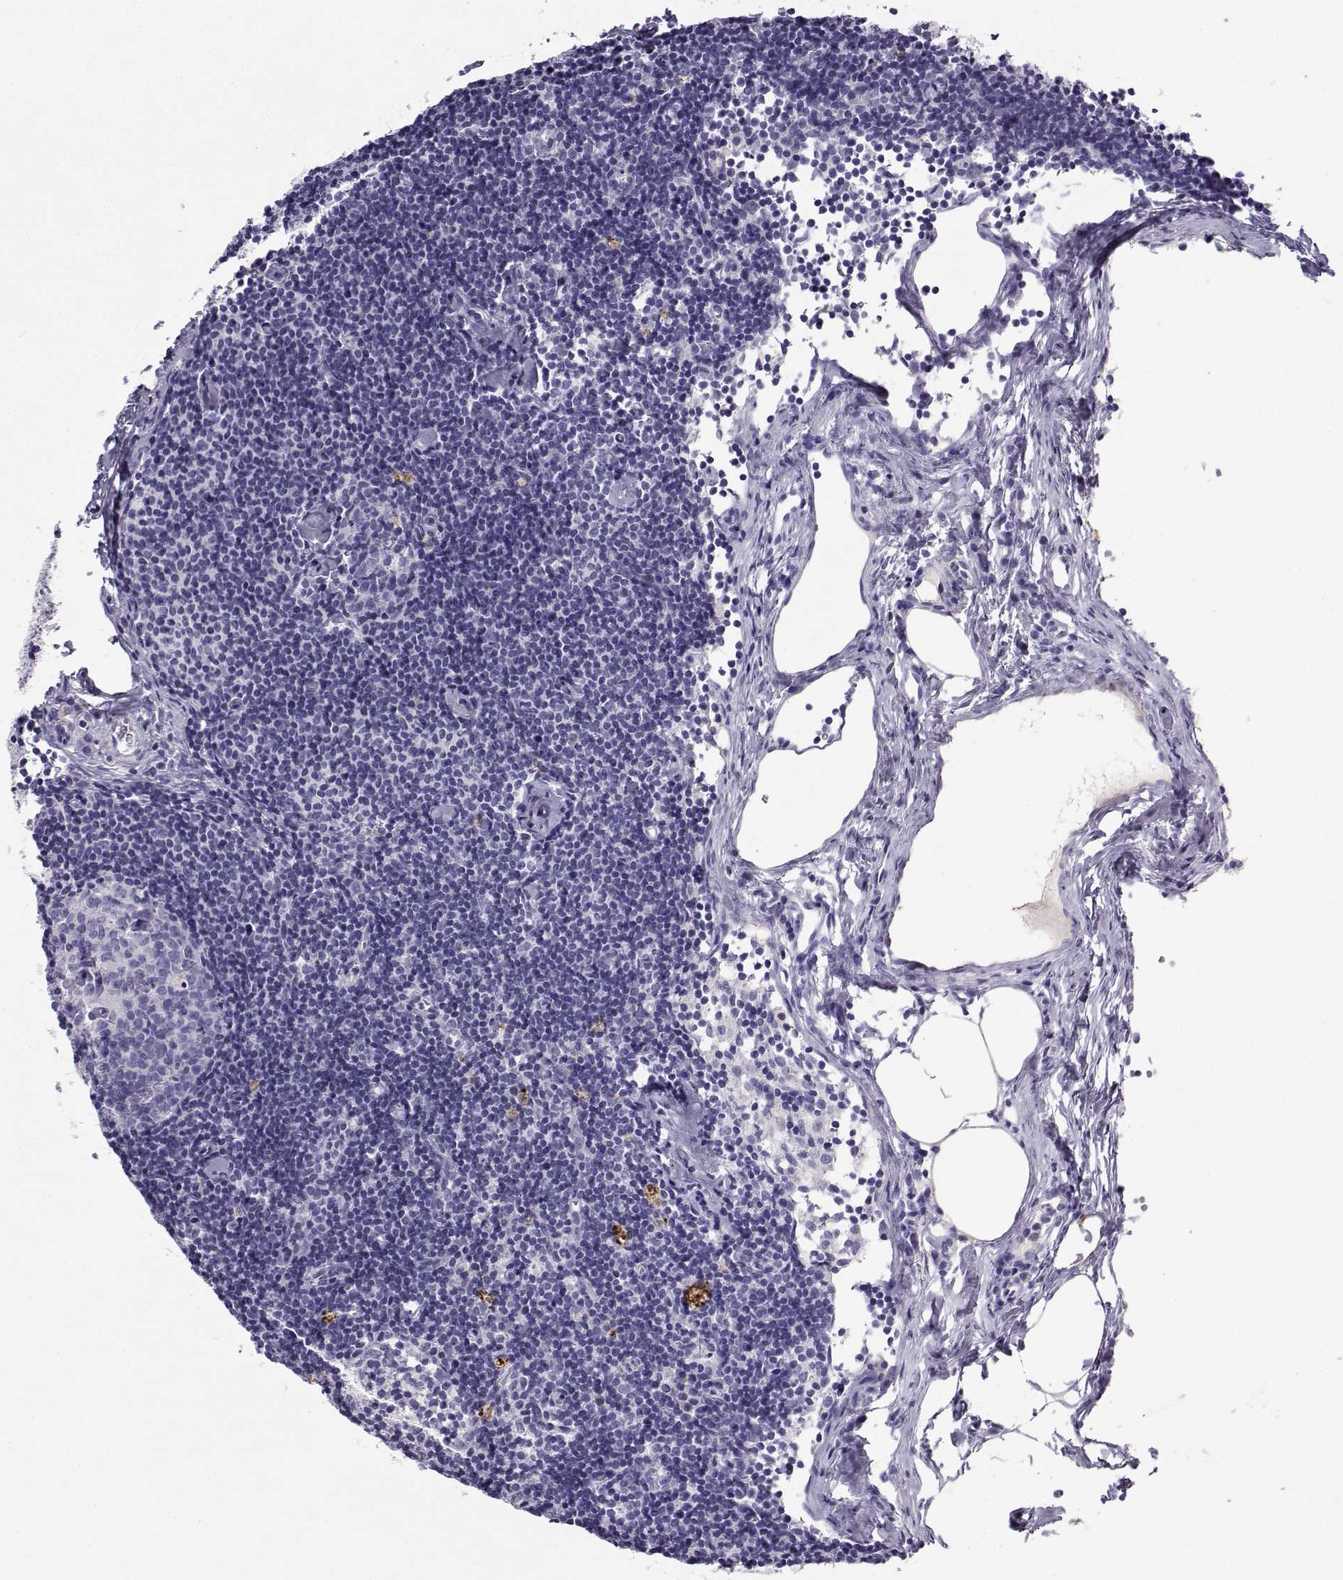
{"staining": {"intensity": "negative", "quantity": "none", "location": "none"}, "tissue": "lymph node", "cell_type": "Germinal center cells", "image_type": "normal", "snomed": [{"axis": "morphology", "description": "Normal tissue, NOS"}, {"axis": "topography", "description": "Lymph node"}], "caption": "High power microscopy image of an IHC micrograph of unremarkable lymph node, revealing no significant staining in germinal center cells. (DAB immunohistochemistry (IHC) with hematoxylin counter stain).", "gene": "GRIK4", "patient": {"sex": "female", "age": 42}}